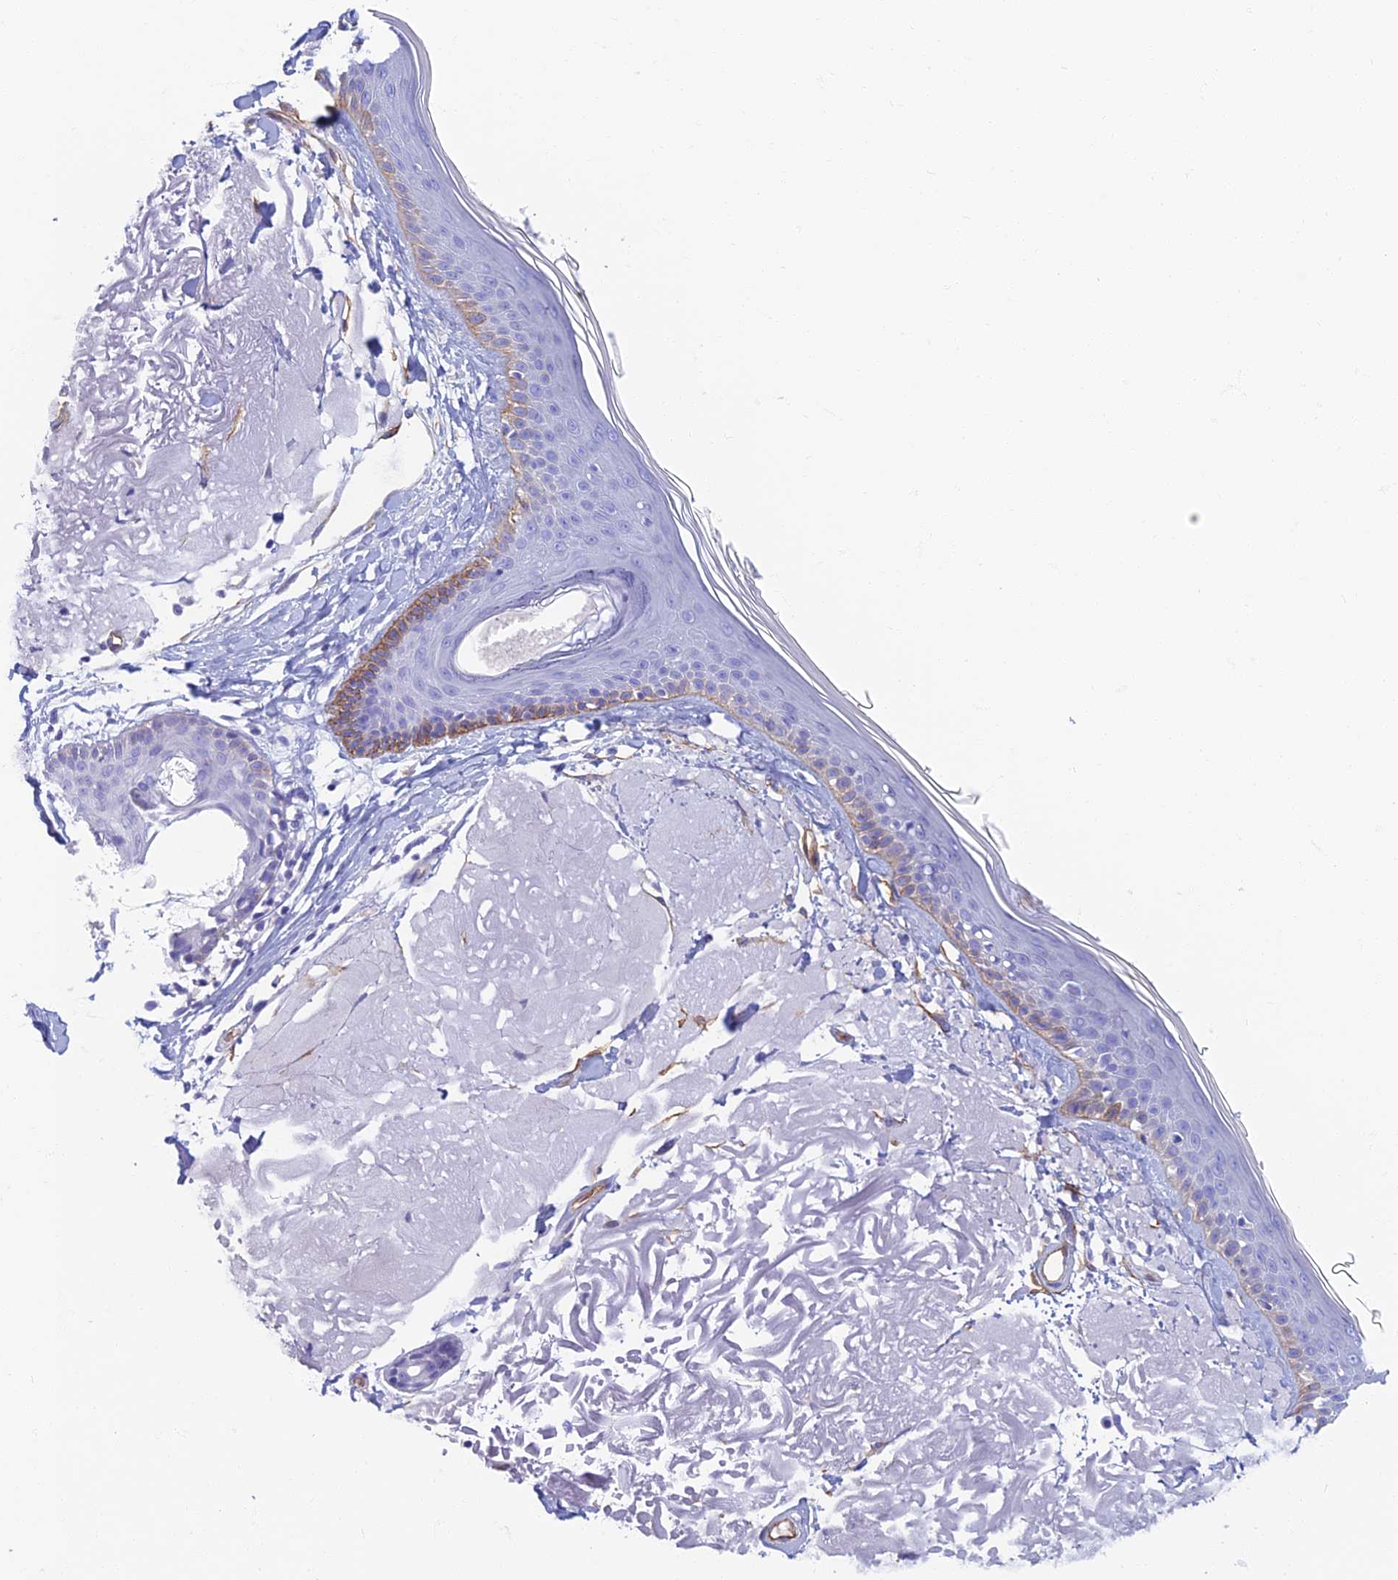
{"staining": {"intensity": "negative", "quantity": "none", "location": "none"}, "tissue": "skin", "cell_type": "Fibroblasts", "image_type": "normal", "snomed": [{"axis": "morphology", "description": "Normal tissue, NOS"}, {"axis": "topography", "description": "Skin"}, {"axis": "topography", "description": "Skeletal muscle"}], "caption": "Fibroblasts show no significant protein staining in benign skin.", "gene": "ETFRF1", "patient": {"sex": "male", "age": 83}}